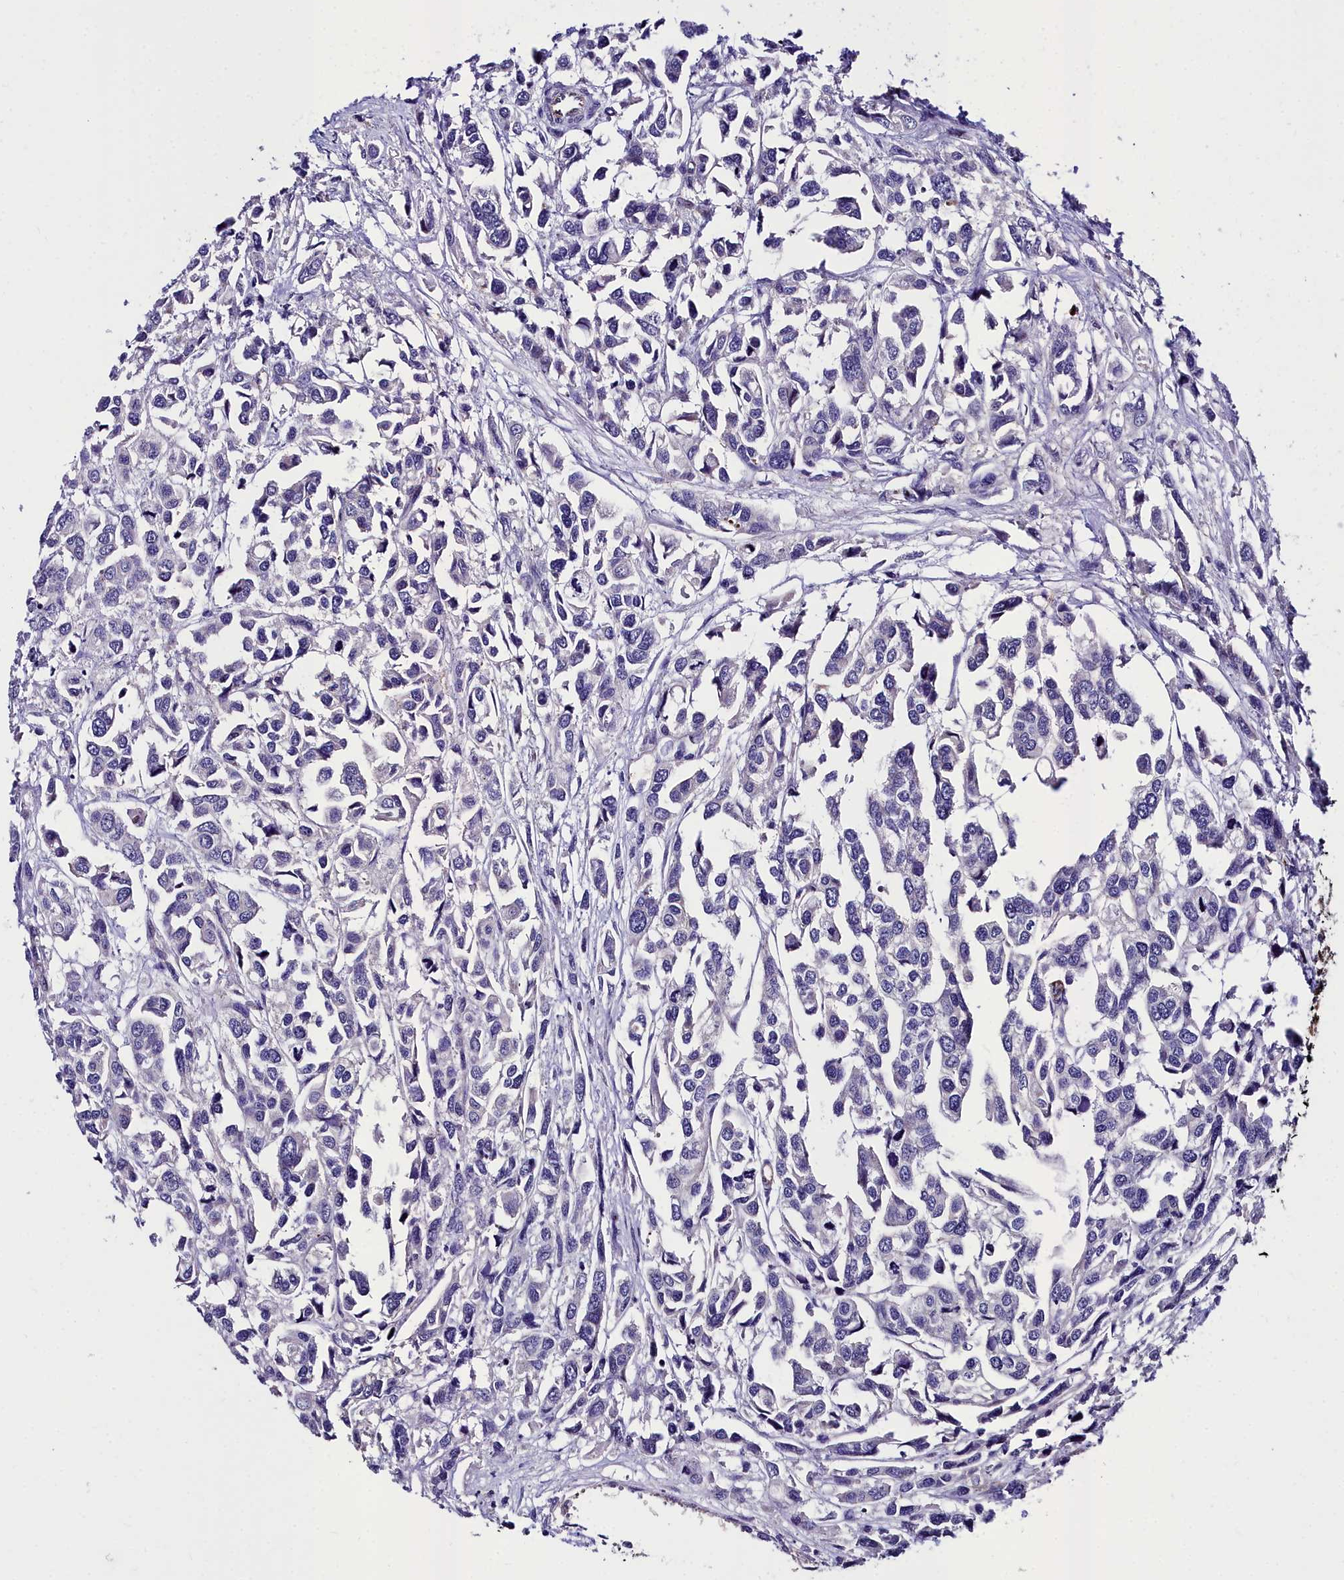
{"staining": {"intensity": "negative", "quantity": "none", "location": "none"}, "tissue": "urothelial cancer", "cell_type": "Tumor cells", "image_type": "cancer", "snomed": [{"axis": "morphology", "description": "Urothelial carcinoma, High grade"}, {"axis": "topography", "description": "Urinary bladder"}], "caption": "This is an immunohistochemistry (IHC) photomicrograph of urothelial cancer. There is no positivity in tumor cells.", "gene": "CYP4F11", "patient": {"sex": "male", "age": 67}}